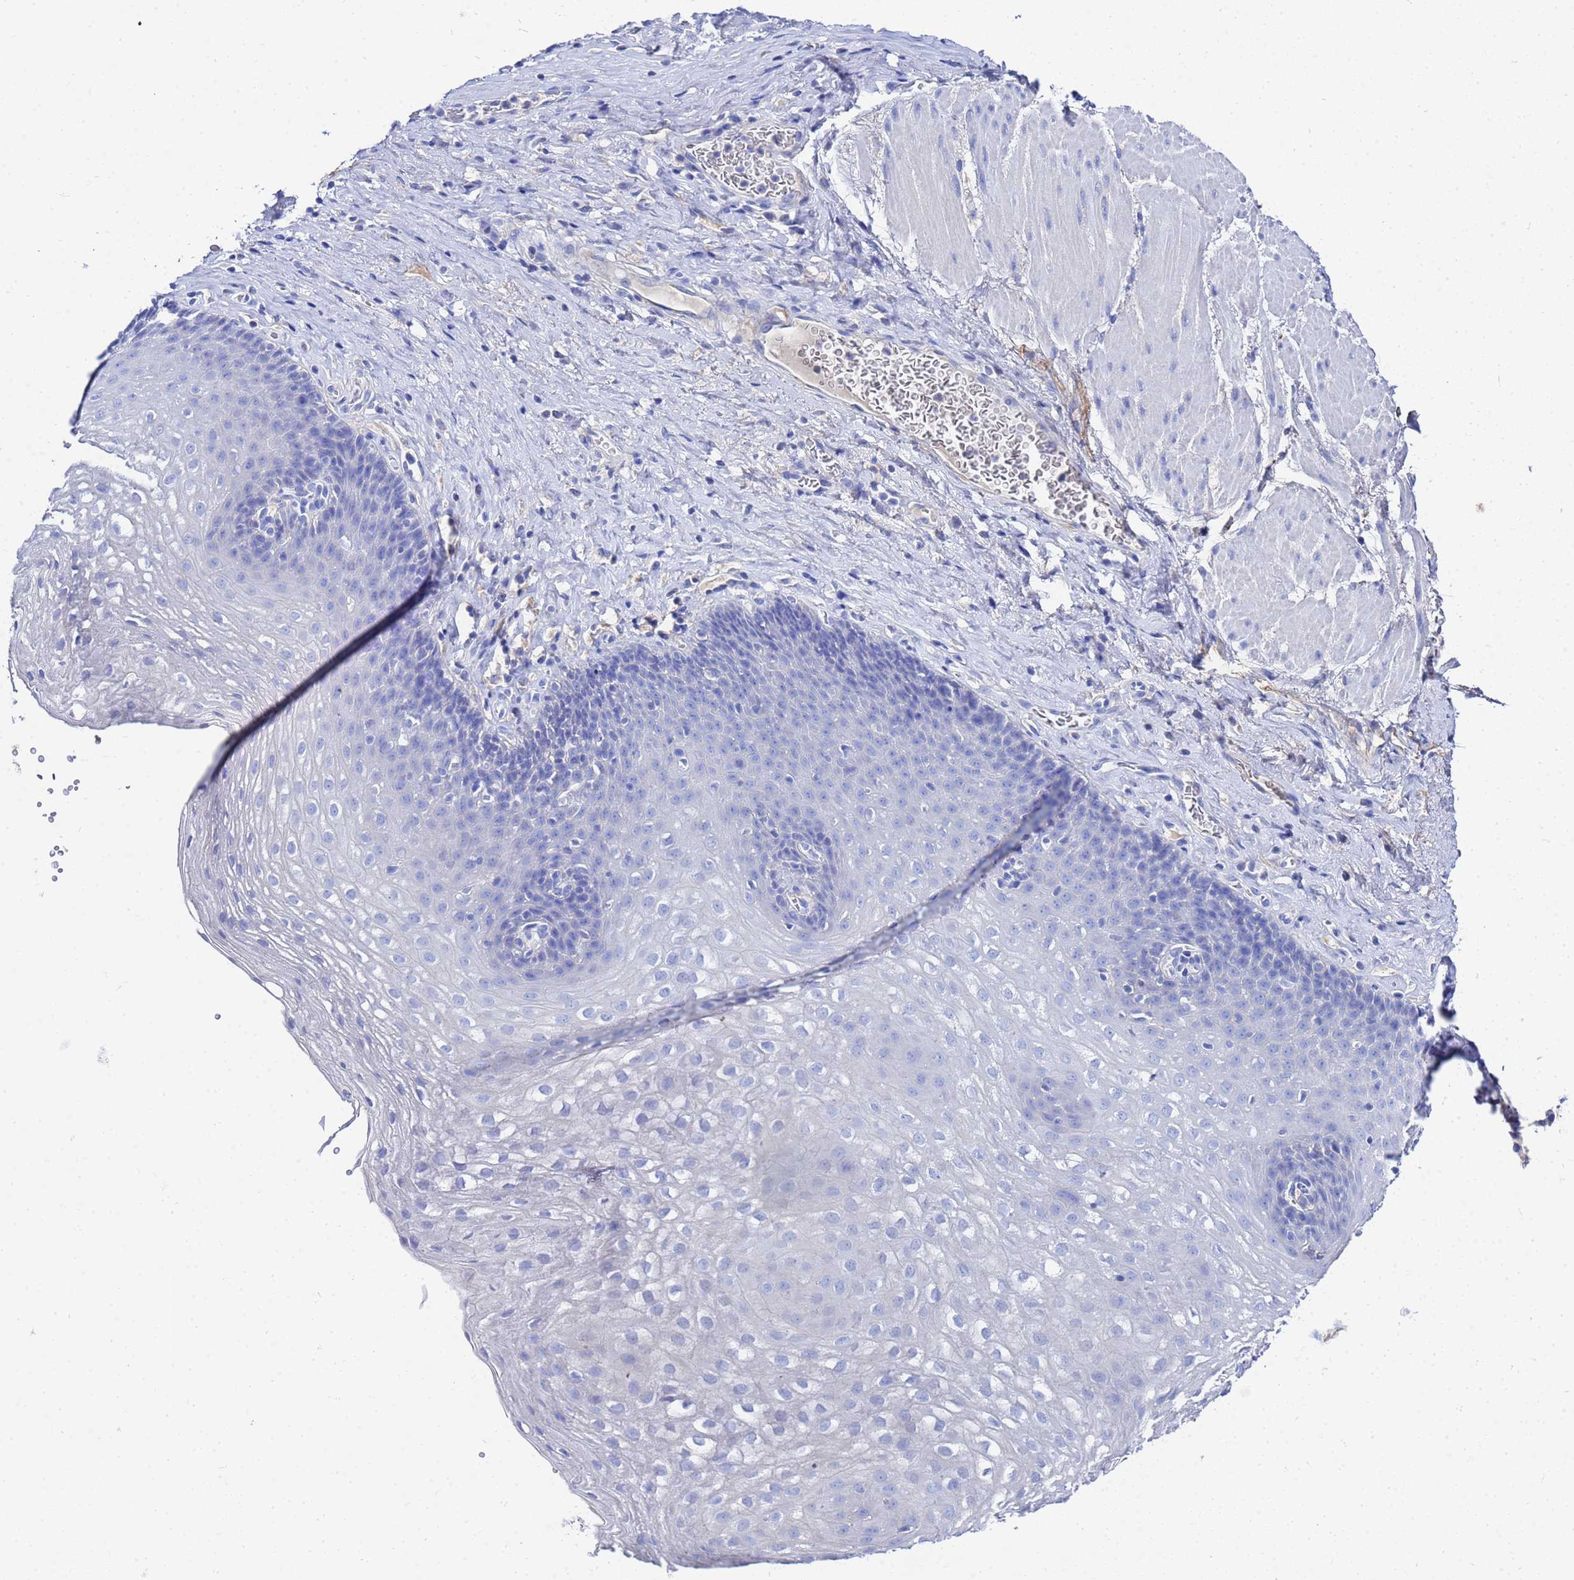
{"staining": {"intensity": "negative", "quantity": "none", "location": "none"}, "tissue": "esophagus", "cell_type": "Squamous epithelial cells", "image_type": "normal", "snomed": [{"axis": "morphology", "description": "Normal tissue, NOS"}, {"axis": "topography", "description": "Esophagus"}], "caption": "A high-resolution histopathology image shows immunohistochemistry (IHC) staining of unremarkable esophagus, which exhibits no significant positivity in squamous epithelial cells. (DAB IHC visualized using brightfield microscopy, high magnification).", "gene": "AQP12A", "patient": {"sex": "female", "age": 66}}